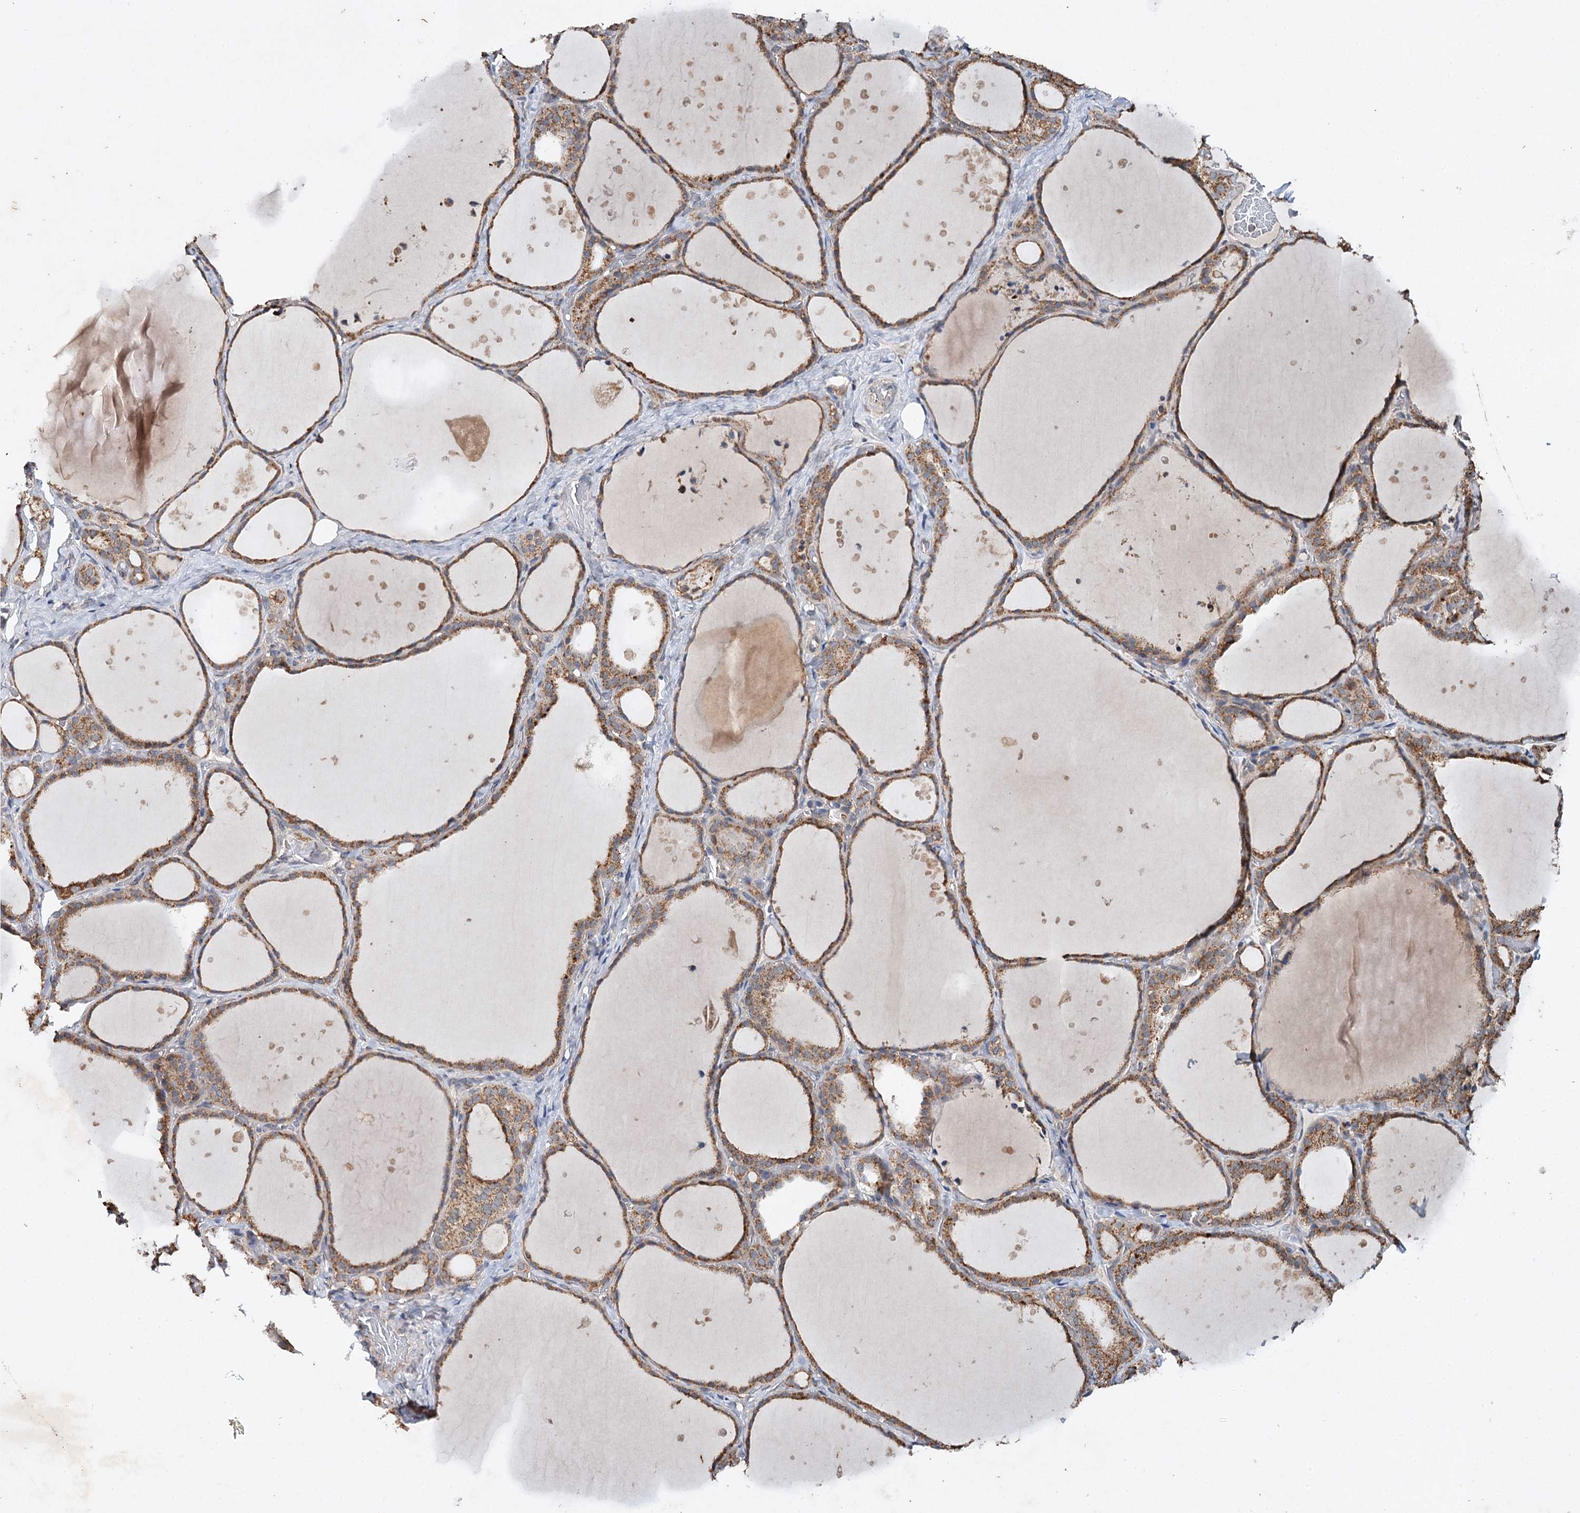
{"staining": {"intensity": "moderate", "quantity": ">75%", "location": "cytoplasmic/membranous"}, "tissue": "thyroid gland", "cell_type": "Glandular cells", "image_type": "normal", "snomed": [{"axis": "morphology", "description": "Normal tissue, NOS"}, {"axis": "topography", "description": "Thyroid gland"}], "caption": "Immunohistochemical staining of benign human thyroid gland reveals moderate cytoplasmic/membranous protein positivity in about >75% of glandular cells.", "gene": "PIK3CB", "patient": {"sex": "female", "age": 44}}